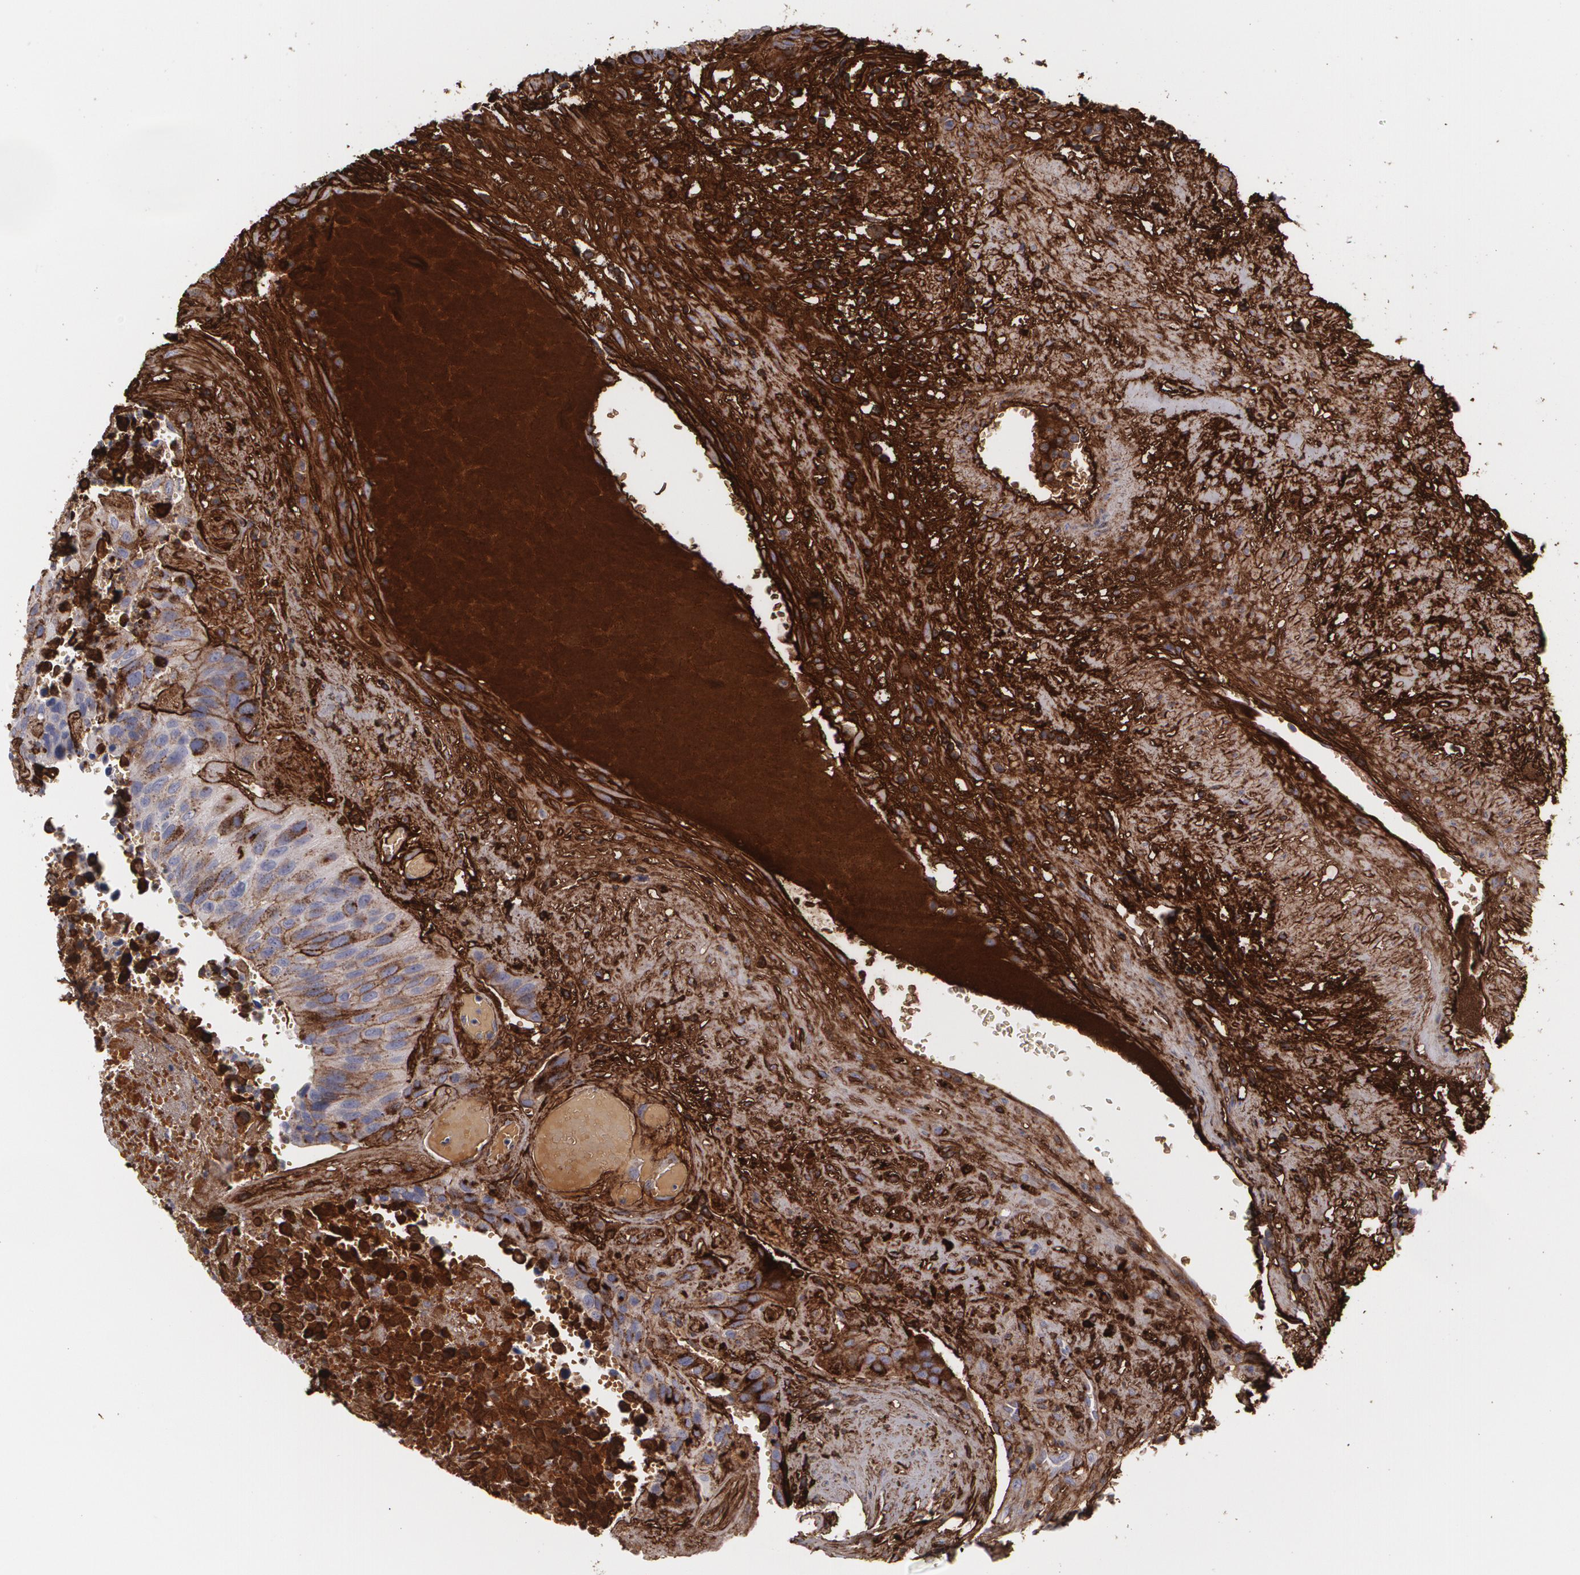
{"staining": {"intensity": "moderate", "quantity": ">75%", "location": "cytoplasmic/membranous"}, "tissue": "urothelial cancer", "cell_type": "Tumor cells", "image_type": "cancer", "snomed": [{"axis": "morphology", "description": "Urothelial carcinoma, Low grade"}, {"axis": "topography", "description": "Urinary bladder"}], "caption": "An image showing moderate cytoplasmic/membranous expression in about >75% of tumor cells in urothelial cancer, as visualized by brown immunohistochemical staining.", "gene": "FBLN1", "patient": {"sex": "male", "age": 64}}